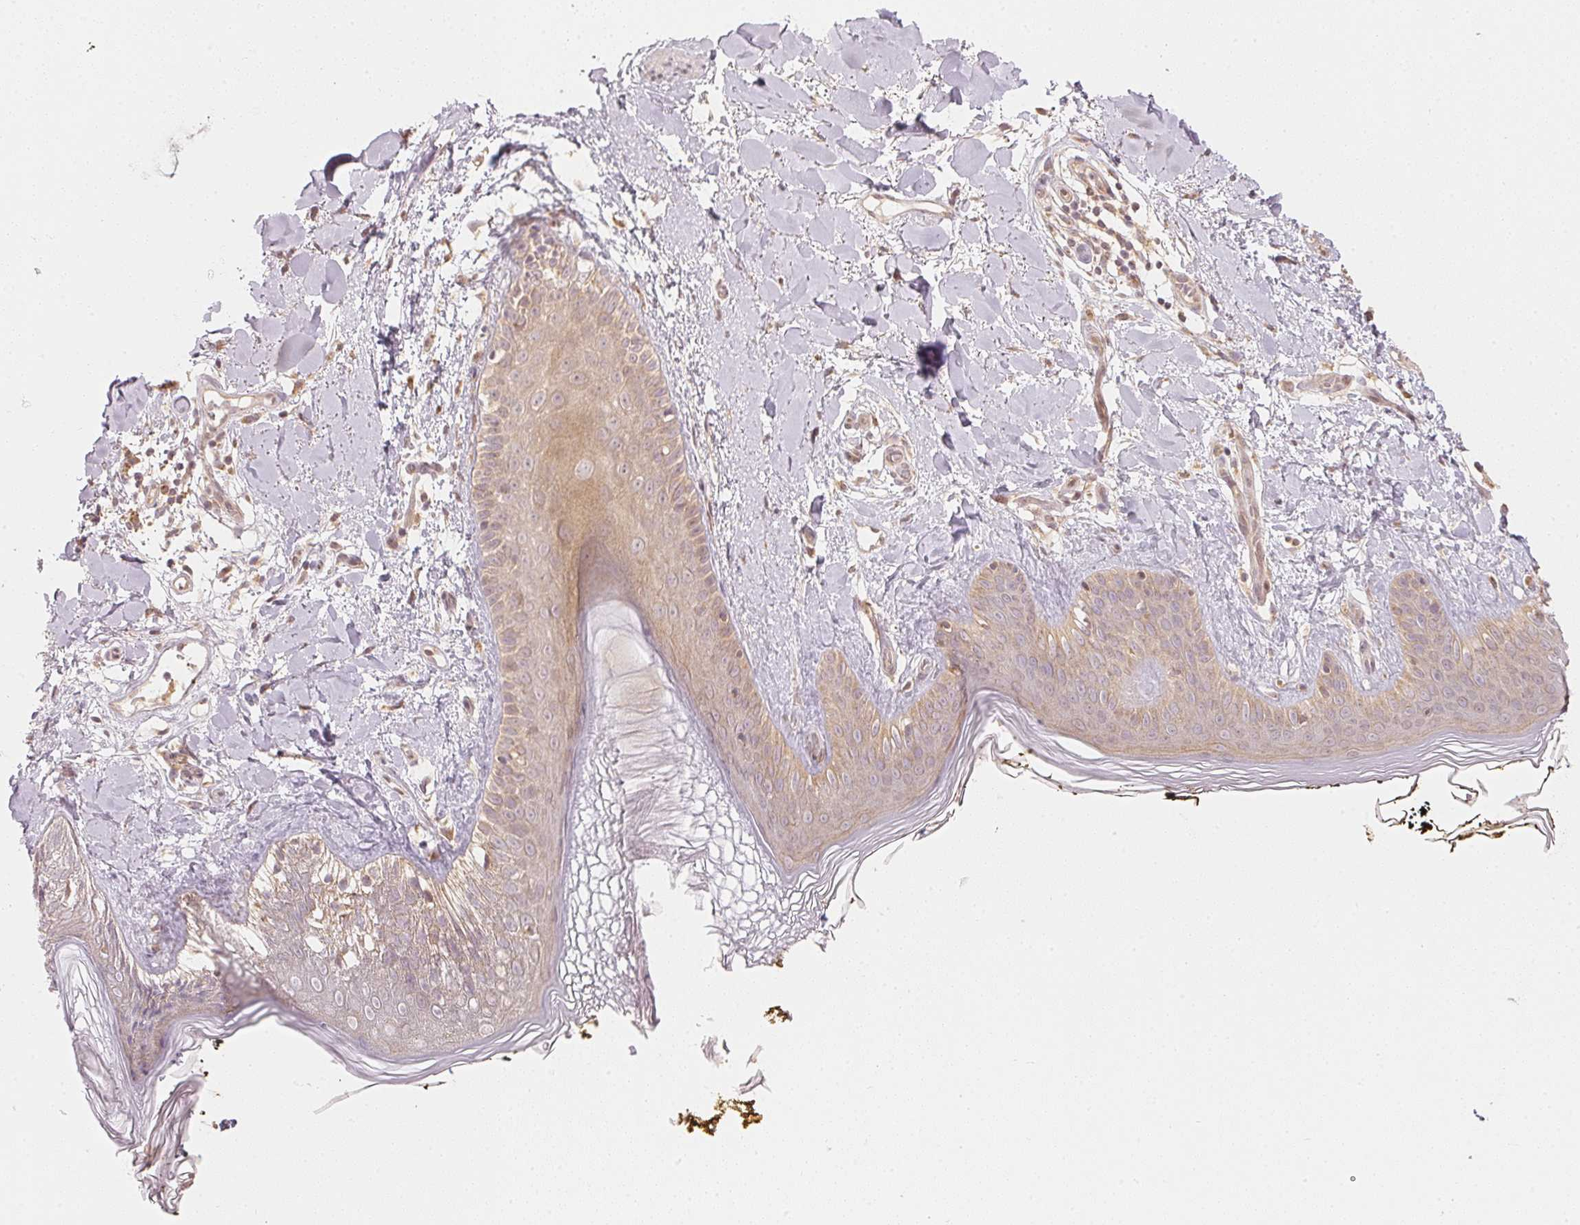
{"staining": {"intensity": "moderate", "quantity": "<25%", "location": "cytoplasmic/membranous"}, "tissue": "skin", "cell_type": "Fibroblasts", "image_type": "normal", "snomed": [{"axis": "morphology", "description": "Normal tissue, NOS"}, {"axis": "topography", "description": "Skin"}], "caption": "IHC histopathology image of benign skin stained for a protein (brown), which shows low levels of moderate cytoplasmic/membranous staining in approximately <25% of fibroblasts.", "gene": "WDR54", "patient": {"sex": "female", "age": 34}}